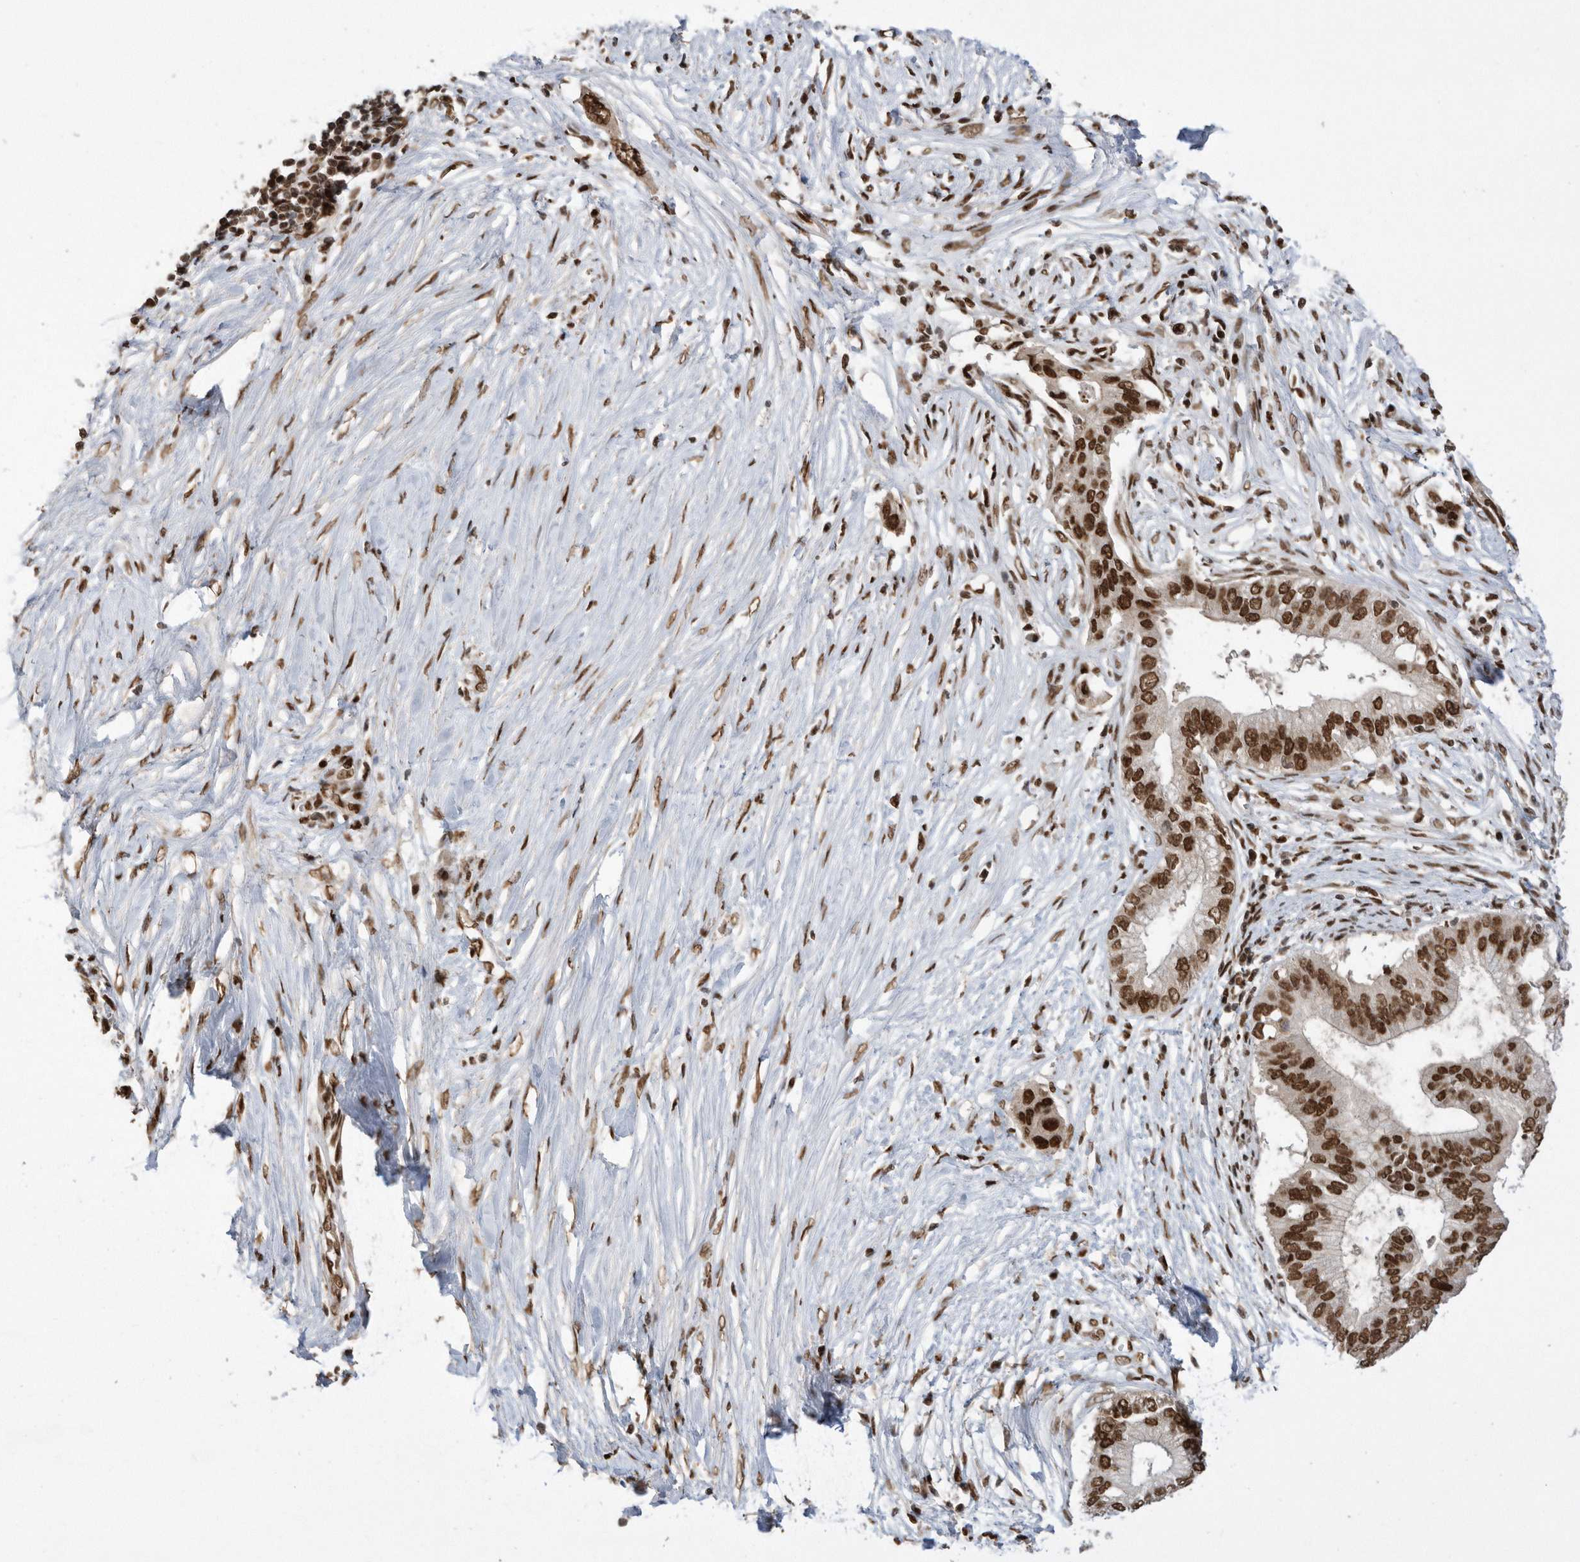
{"staining": {"intensity": "strong", "quantity": ">75%", "location": "nuclear"}, "tissue": "pancreatic cancer", "cell_type": "Tumor cells", "image_type": "cancer", "snomed": [{"axis": "morphology", "description": "Normal tissue, NOS"}, {"axis": "morphology", "description": "Adenocarcinoma, NOS"}, {"axis": "topography", "description": "Pancreas"}, {"axis": "topography", "description": "Peripheral nerve tissue"}], "caption": "This image demonstrates pancreatic adenocarcinoma stained with immunohistochemistry (IHC) to label a protein in brown. The nuclear of tumor cells show strong positivity for the protein. Nuclei are counter-stained blue.", "gene": "TDRD3", "patient": {"sex": "male", "age": 59}}